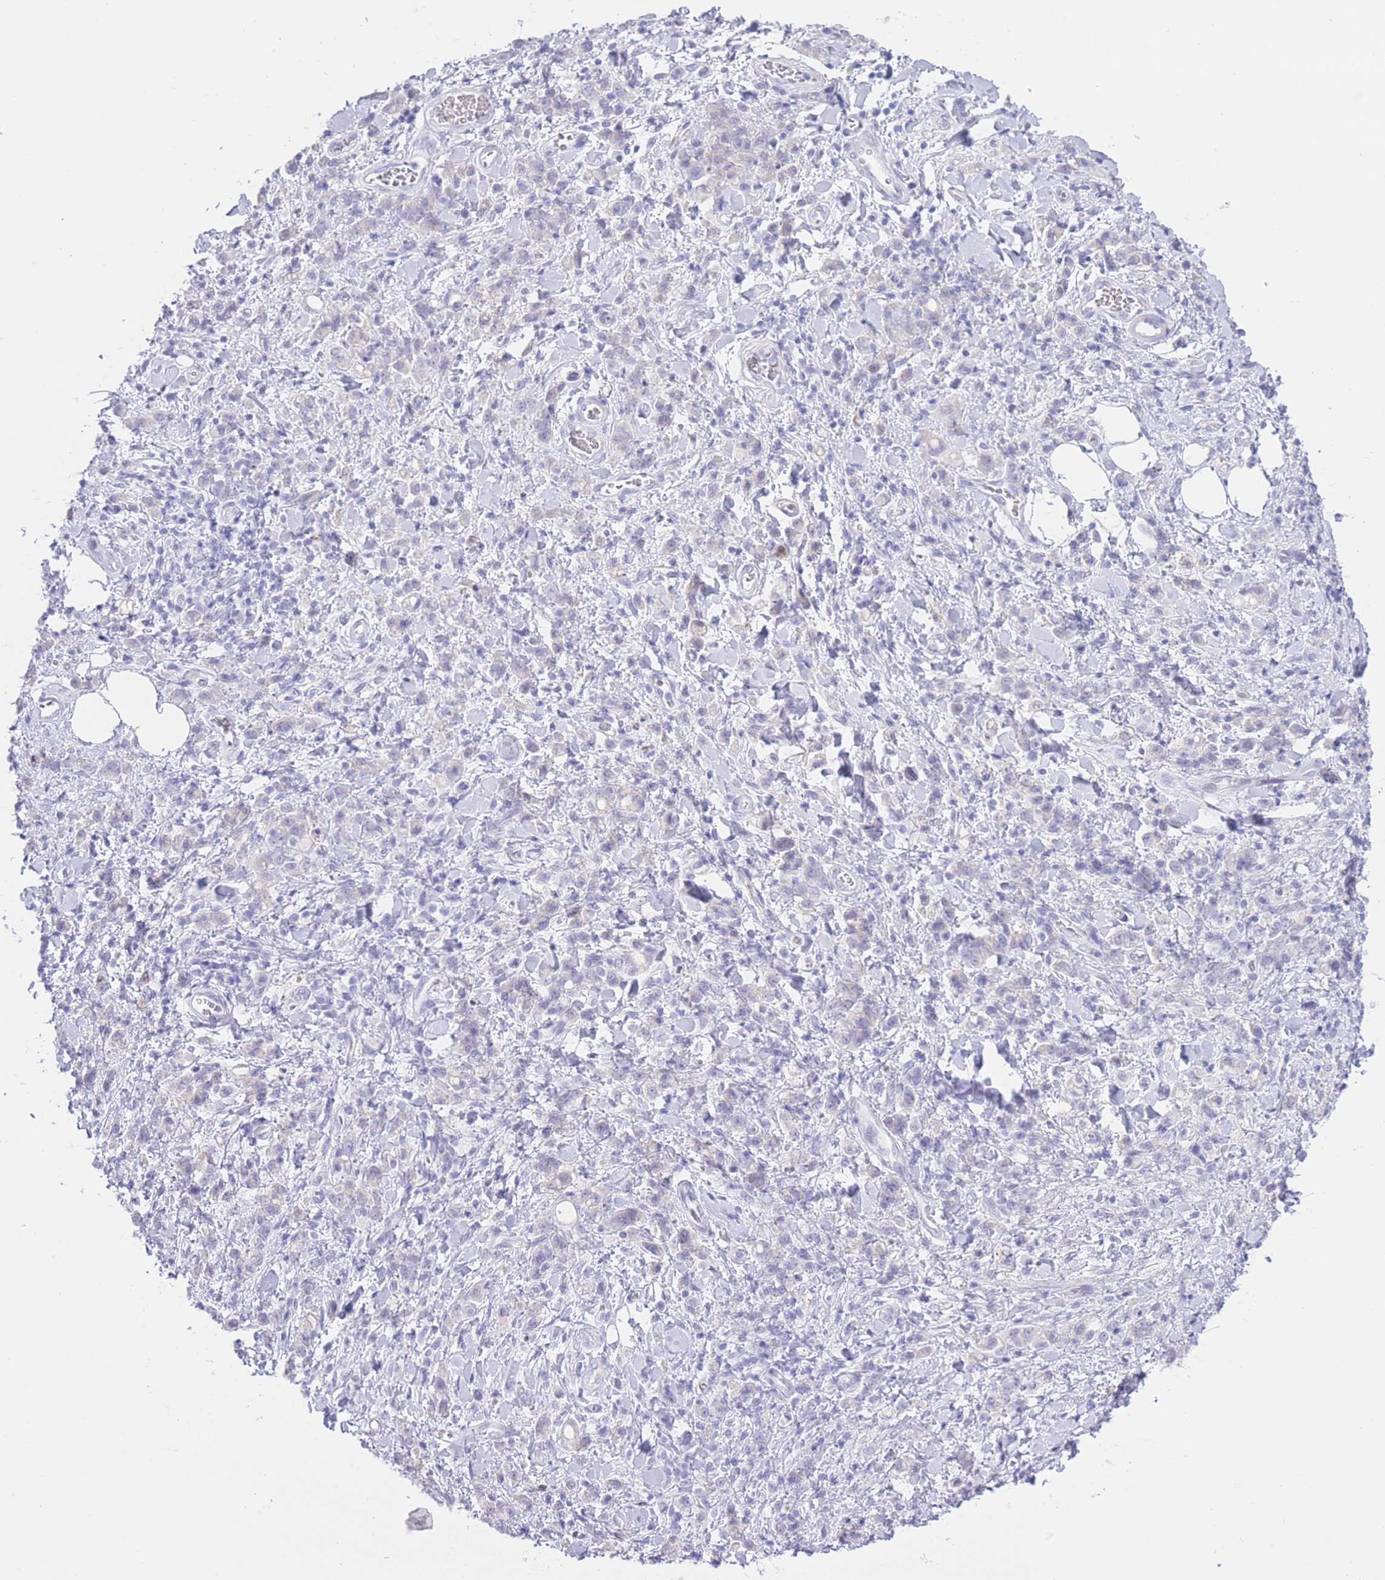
{"staining": {"intensity": "negative", "quantity": "none", "location": "none"}, "tissue": "stomach cancer", "cell_type": "Tumor cells", "image_type": "cancer", "snomed": [{"axis": "morphology", "description": "Adenocarcinoma, NOS"}, {"axis": "topography", "description": "Stomach"}], "caption": "Image shows no significant protein expression in tumor cells of stomach cancer (adenocarcinoma). Brightfield microscopy of immunohistochemistry (IHC) stained with DAB (3,3'-diaminobenzidine) (brown) and hematoxylin (blue), captured at high magnification.", "gene": "ZNF212", "patient": {"sex": "male", "age": 77}}